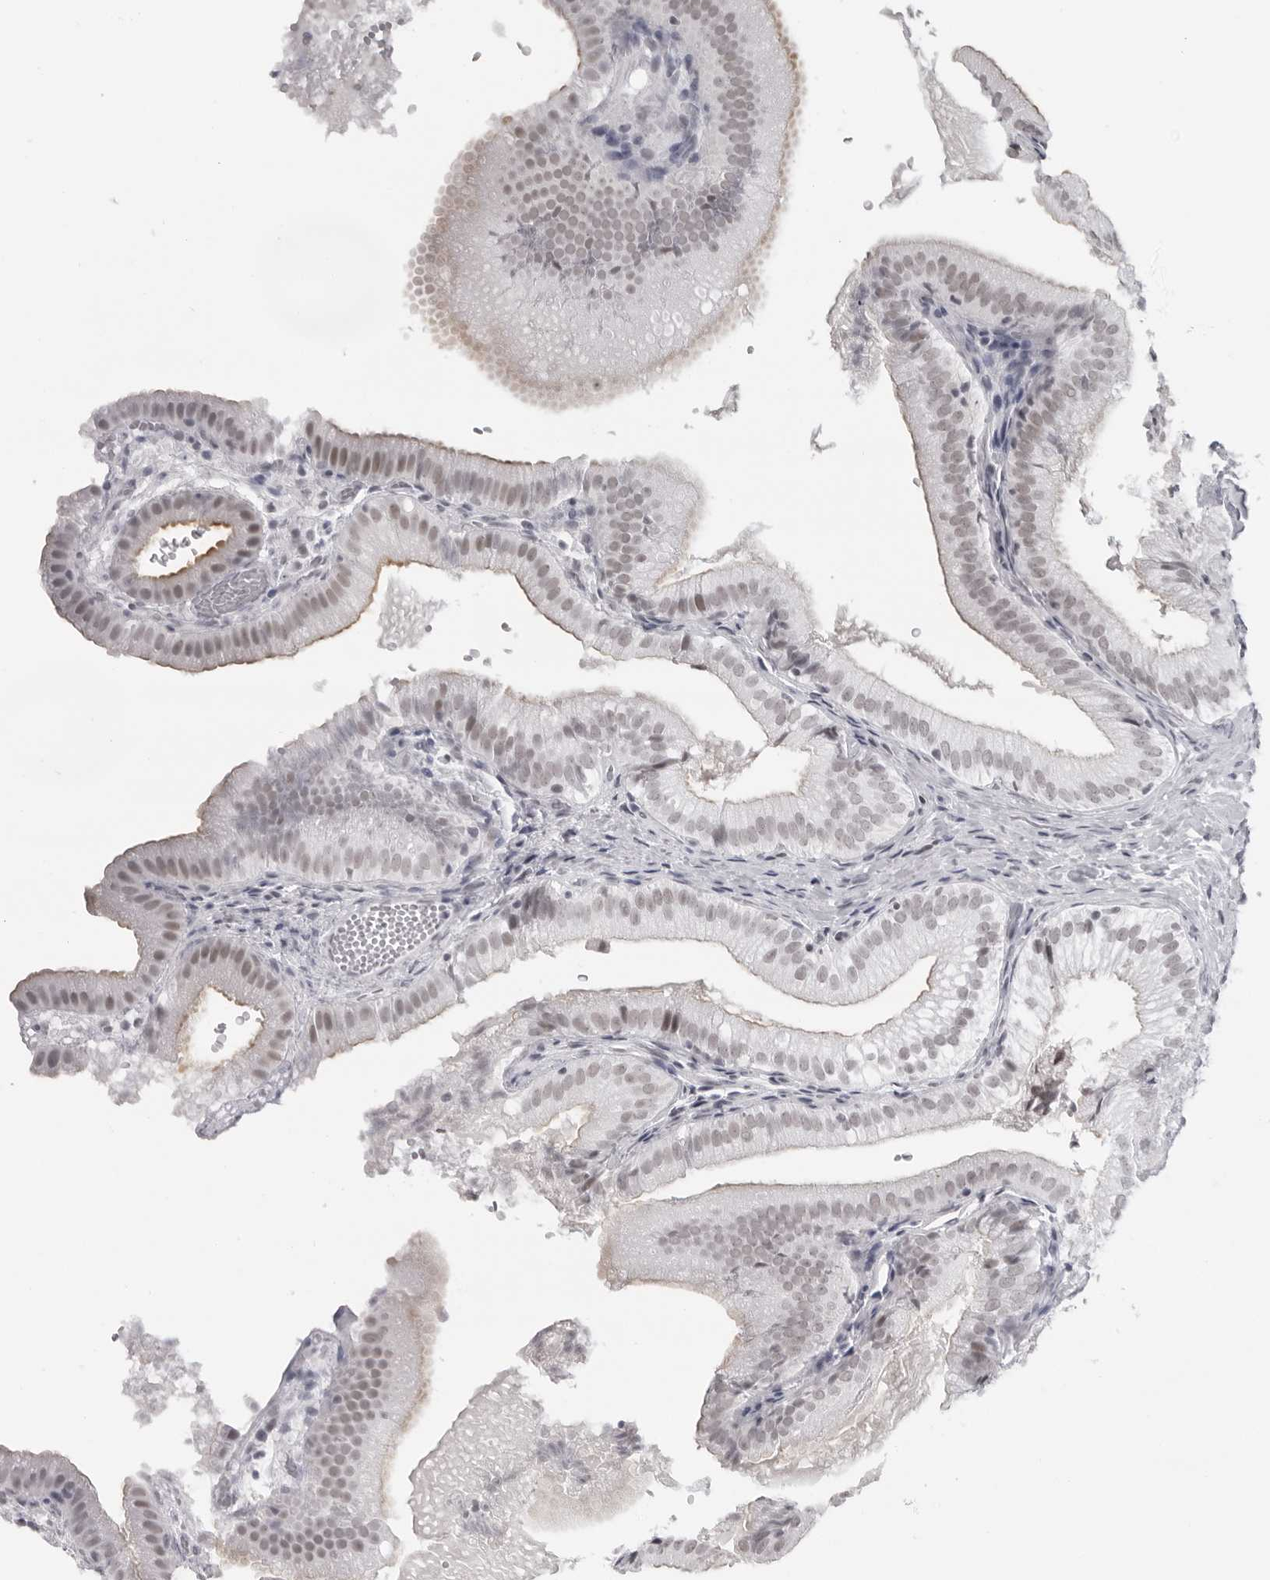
{"staining": {"intensity": "moderate", "quantity": "<25%", "location": "cytoplasmic/membranous,nuclear"}, "tissue": "gallbladder", "cell_type": "Glandular cells", "image_type": "normal", "snomed": [{"axis": "morphology", "description": "Normal tissue, NOS"}, {"axis": "topography", "description": "Gallbladder"}], "caption": "IHC histopathology image of unremarkable gallbladder: gallbladder stained using IHC shows low levels of moderate protein expression localized specifically in the cytoplasmic/membranous,nuclear of glandular cells, appearing as a cytoplasmic/membranous,nuclear brown color.", "gene": "ESPN", "patient": {"sex": "female", "age": 30}}